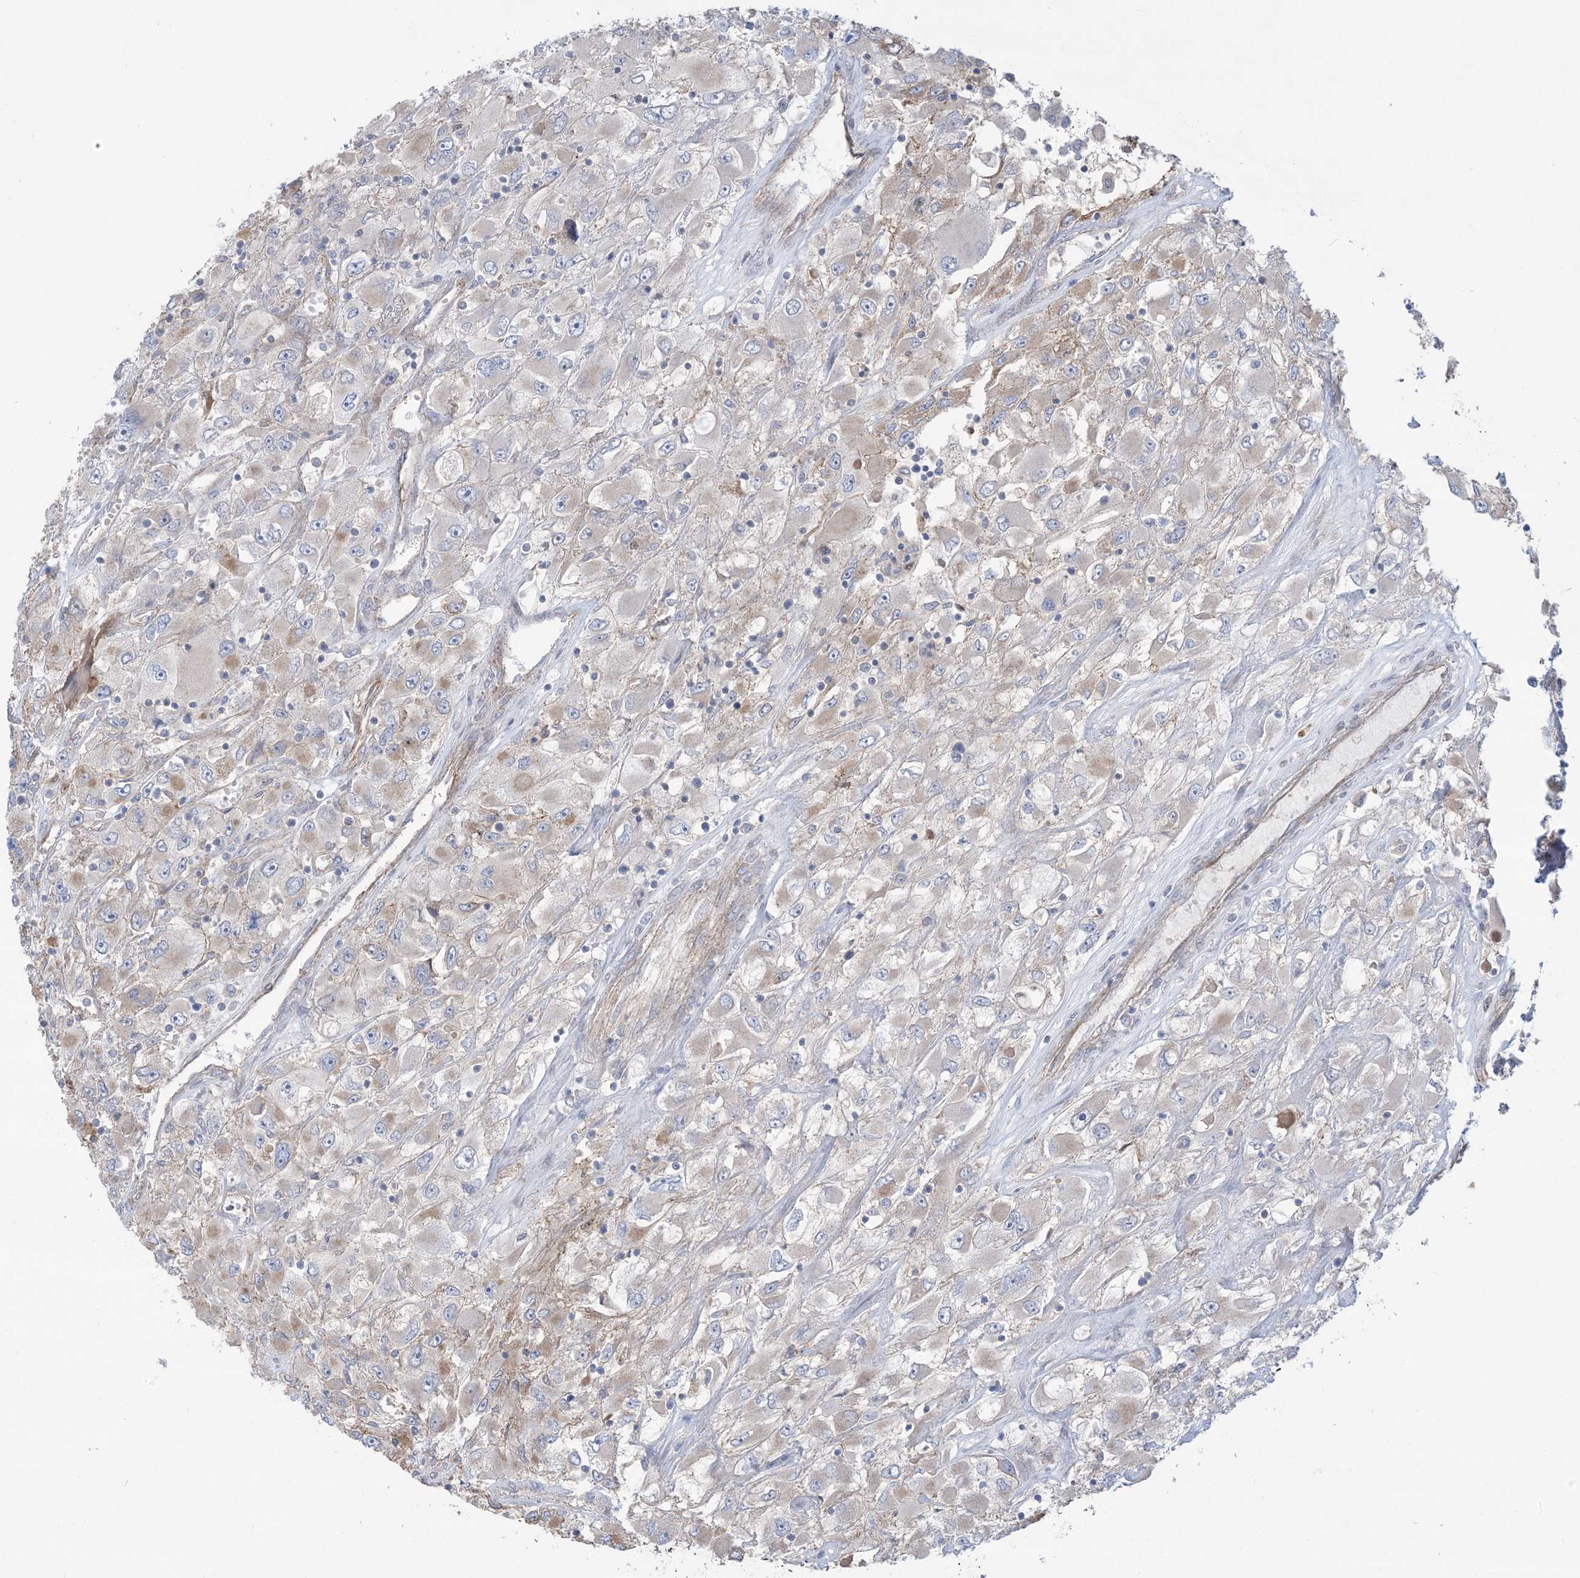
{"staining": {"intensity": "weak", "quantity": "<25%", "location": "cytoplasmic/membranous"}, "tissue": "renal cancer", "cell_type": "Tumor cells", "image_type": "cancer", "snomed": [{"axis": "morphology", "description": "Adenocarcinoma, NOS"}, {"axis": "topography", "description": "Kidney"}], "caption": "Tumor cells are negative for brown protein staining in adenocarcinoma (renal).", "gene": "CCNY", "patient": {"sex": "female", "age": 52}}